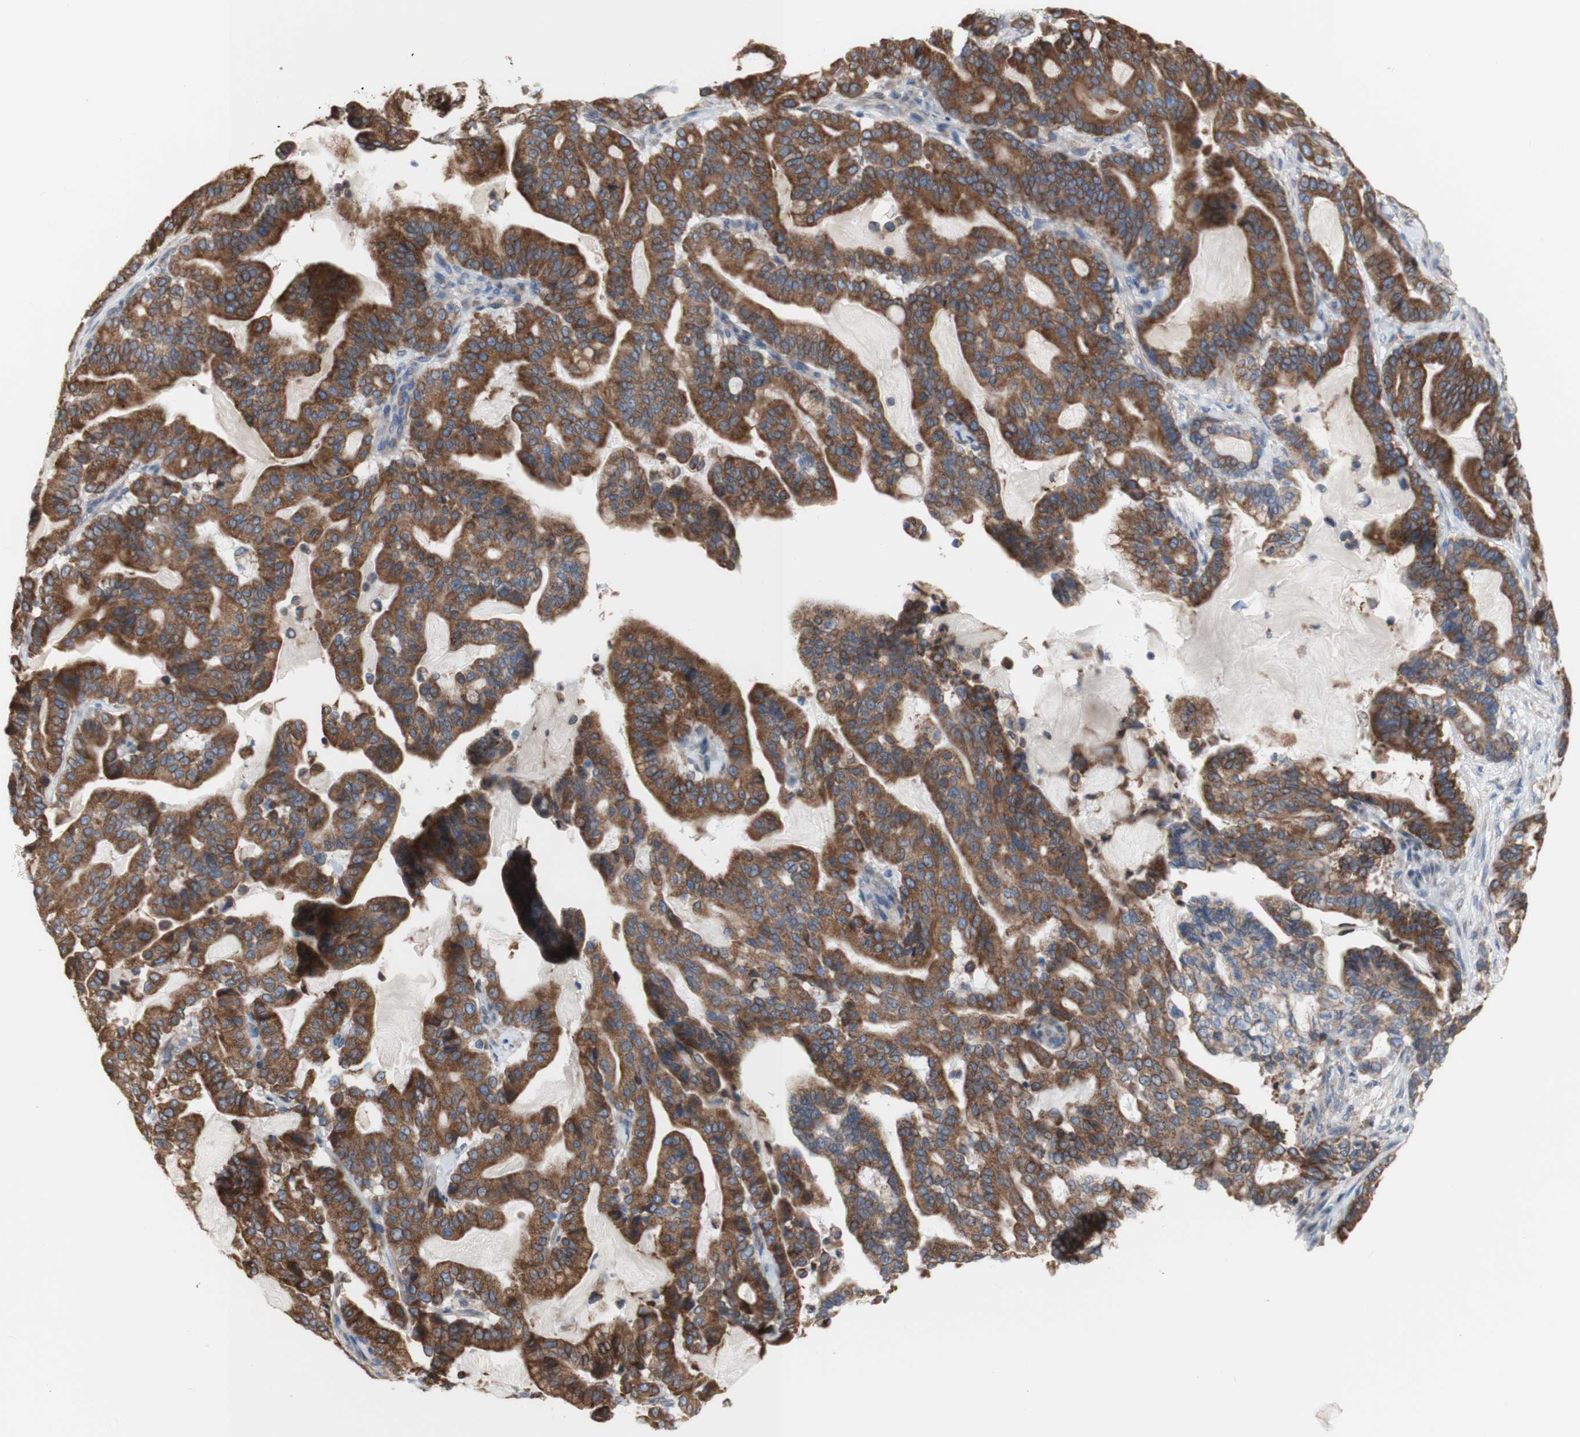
{"staining": {"intensity": "strong", "quantity": ">75%", "location": "cytoplasmic/membranous"}, "tissue": "pancreatic cancer", "cell_type": "Tumor cells", "image_type": "cancer", "snomed": [{"axis": "morphology", "description": "Adenocarcinoma, NOS"}, {"axis": "topography", "description": "Pancreas"}], "caption": "A high-resolution histopathology image shows immunohistochemistry (IHC) staining of pancreatic adenocarcinoma, which reveals strong cytoplasmic/membranous staining in approximately >75% of tumor cells.", "gene": "ERLIN1", "patient": {"sex": "male", "age": 63}}